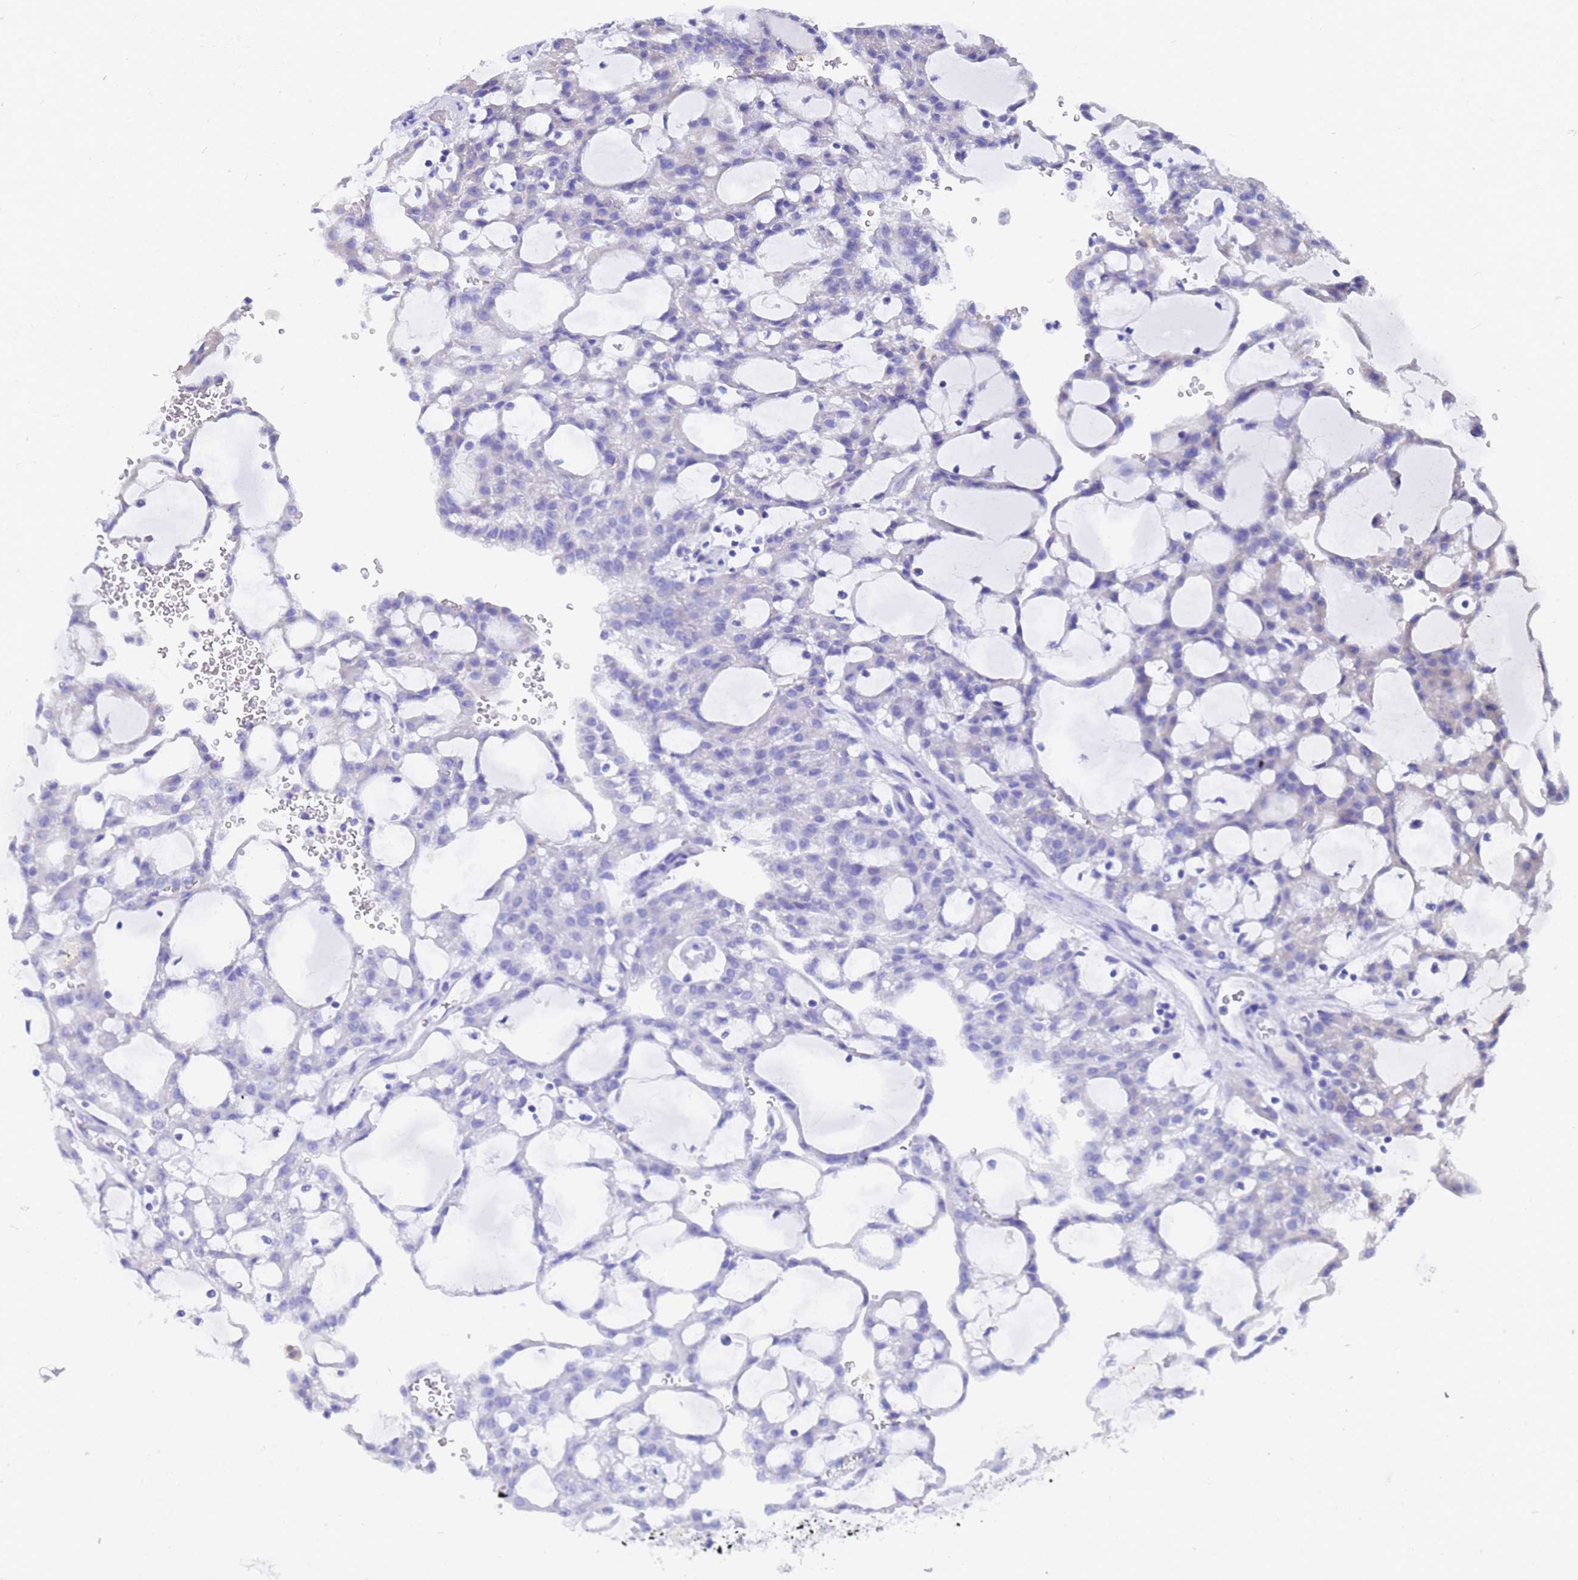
{"staining": {"intensity": "negative", "quantity": "none", "location": "none"}, "tissue": "renal cancer", "cell_type": "Tumor cells", "image_type": "cancer", "snomed": [{"axis": "morphology", "description": "Adenocarcinoma, NOS"}, {"axis": "topography", "description": "Kidney"}], "caption": "Tumor cells are negative for brown protein staining in renal cancer (adenocarcinoma). The staining was performed using DAB to visualize the protein expression in brown, while the nuclei were stained in blue with hematoxylin (Magnification: 20x).", "gene": "TM4SF4", "patient": {"sex": "male", "age": 63}}